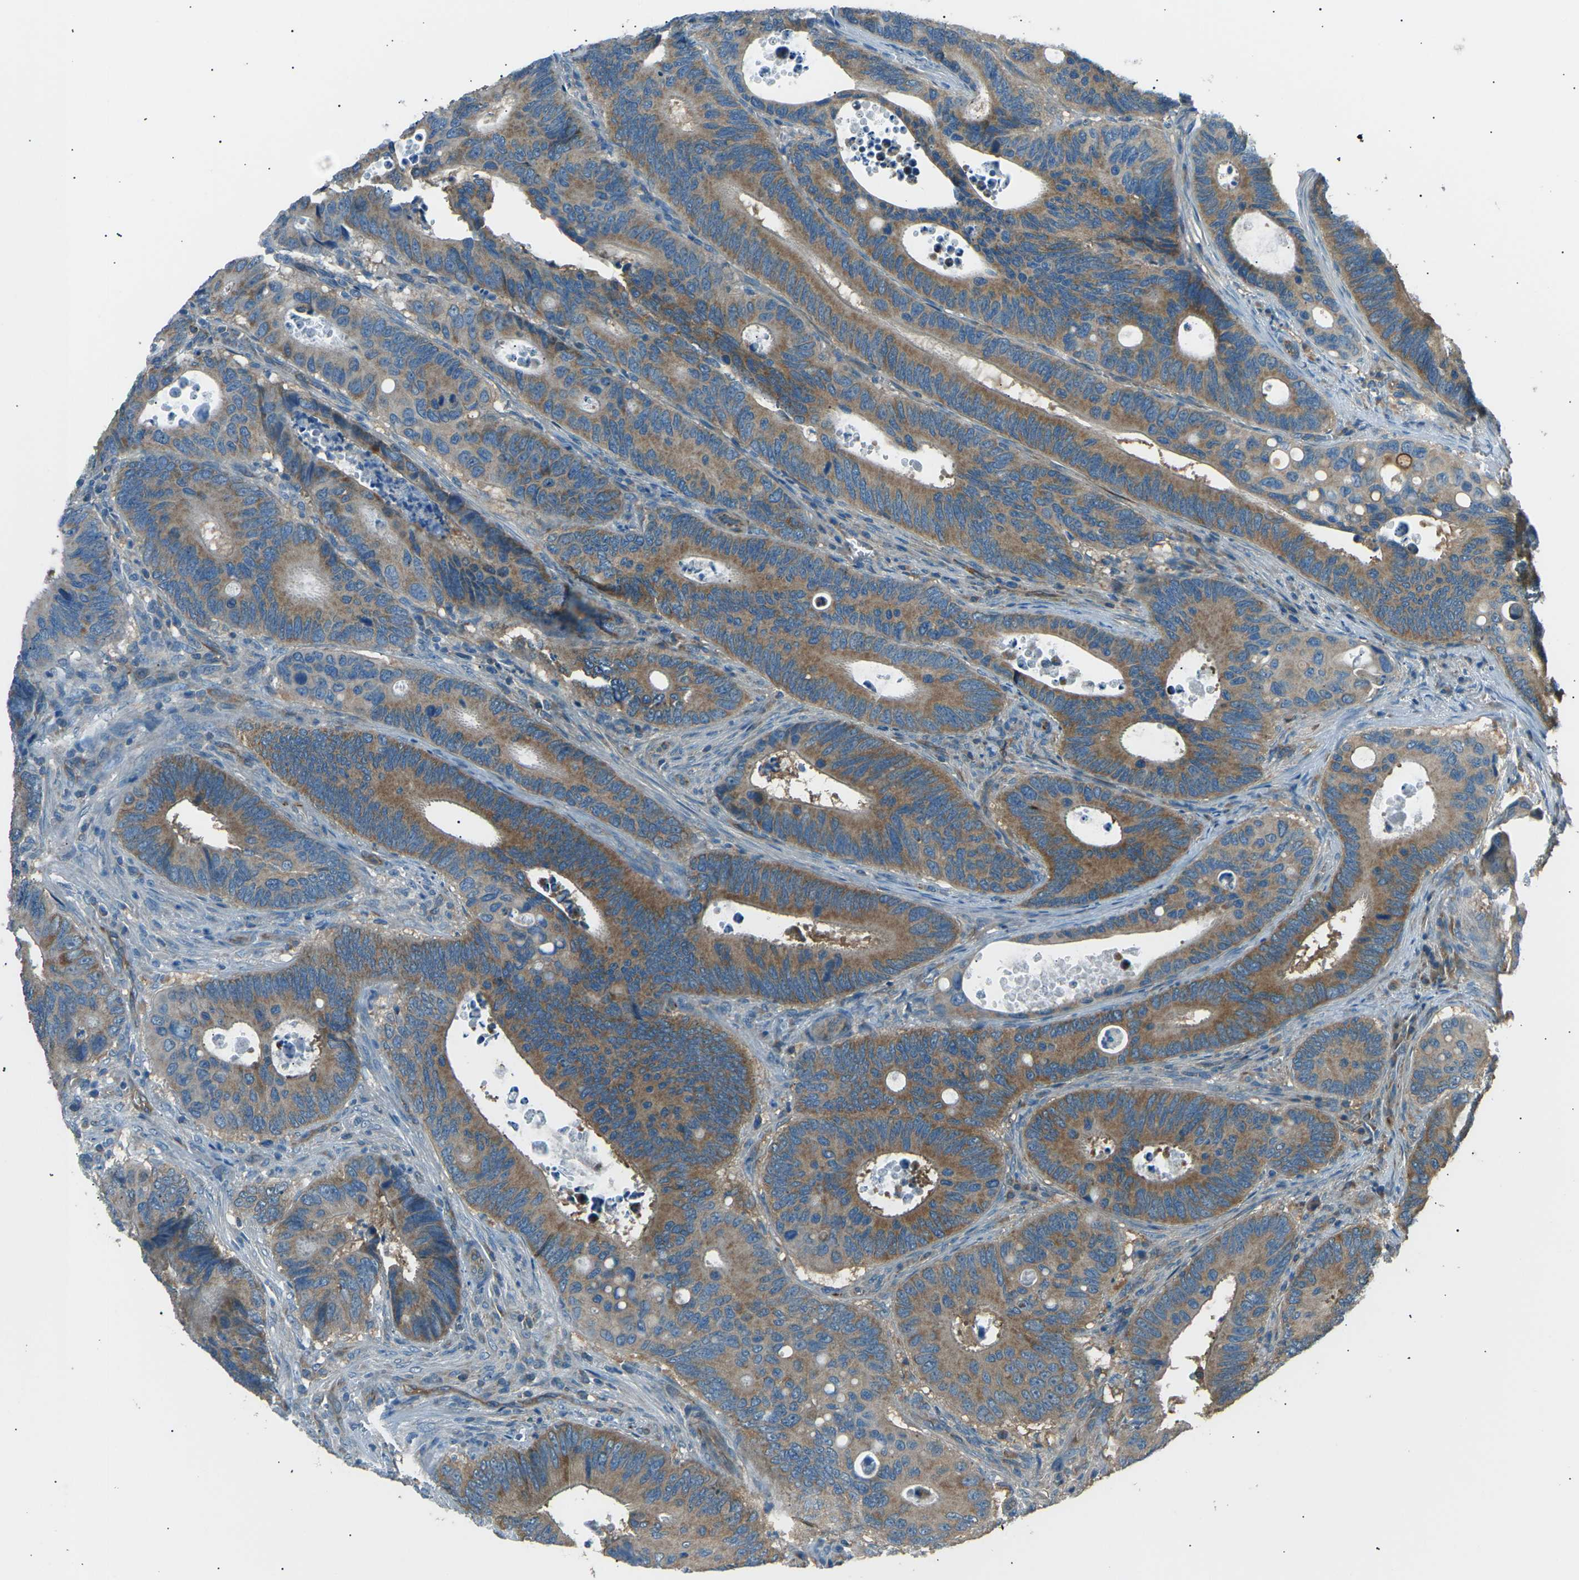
{"staining": {"intensity": "moderate", "quantity": ">75%", "location": "cytoplasmic/membranous"}, "tissue": "colorectal cancer", "cell_type": "Tumor cells", "image_type": "cancer", "snomed": [{"axis": "morphology", "description": "Inflammation, NOS"}, {"axis": "morphology", "description": "Adenocarcinoma, NOS"}, {"axis": "topography", "description": "Colon"}], "caption": "Immunohistochemical staining of colorectal cancer displays medium levels of moderate cytoplasmic/membranous positivity in approximately >75% of tumor cells.", "gene": "SLK", "patient": {"sex": "male", "age": 72}}